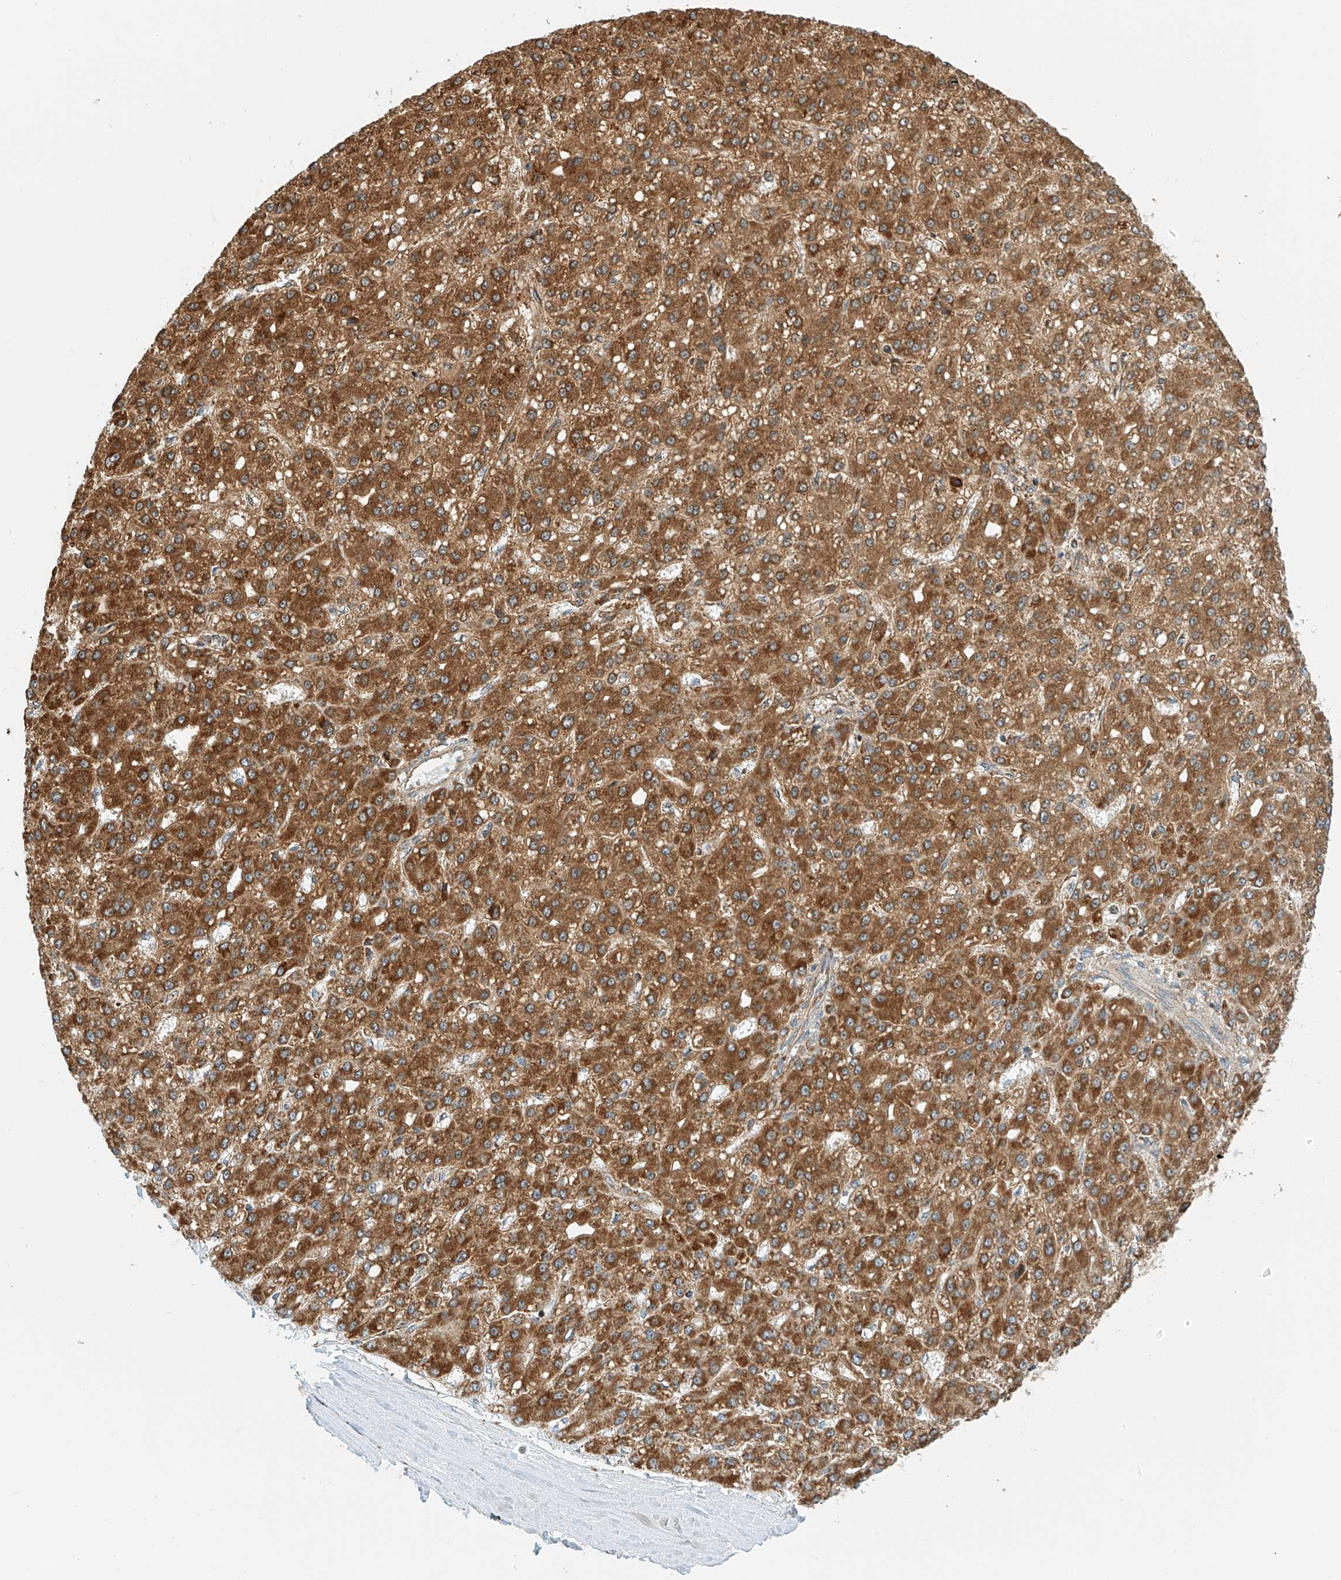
{"staining": {"intensity": "strong", "quantity": ">75%", "location": "cytoplasmic/membranous"}, "tissue": "liver cancer", "cell_type": "Tumor cells", "image_type": "cancer", "snomed": [{"axis": "morphology", "description": "Carcinoma, Hepatocellular, NOS"}, {"axis": "topography", "description": "Liver"}], "caption": "Liver hepatocellular carcinoma stained with DAB (3,3'-diaminobenzidine) IHC demonstrates high levels of strong cytoplasmic/membranous positivity in approximately >75% of tumor cells.", "gene": "PPA2", "patient": {"sex": "male", "age": 67}}